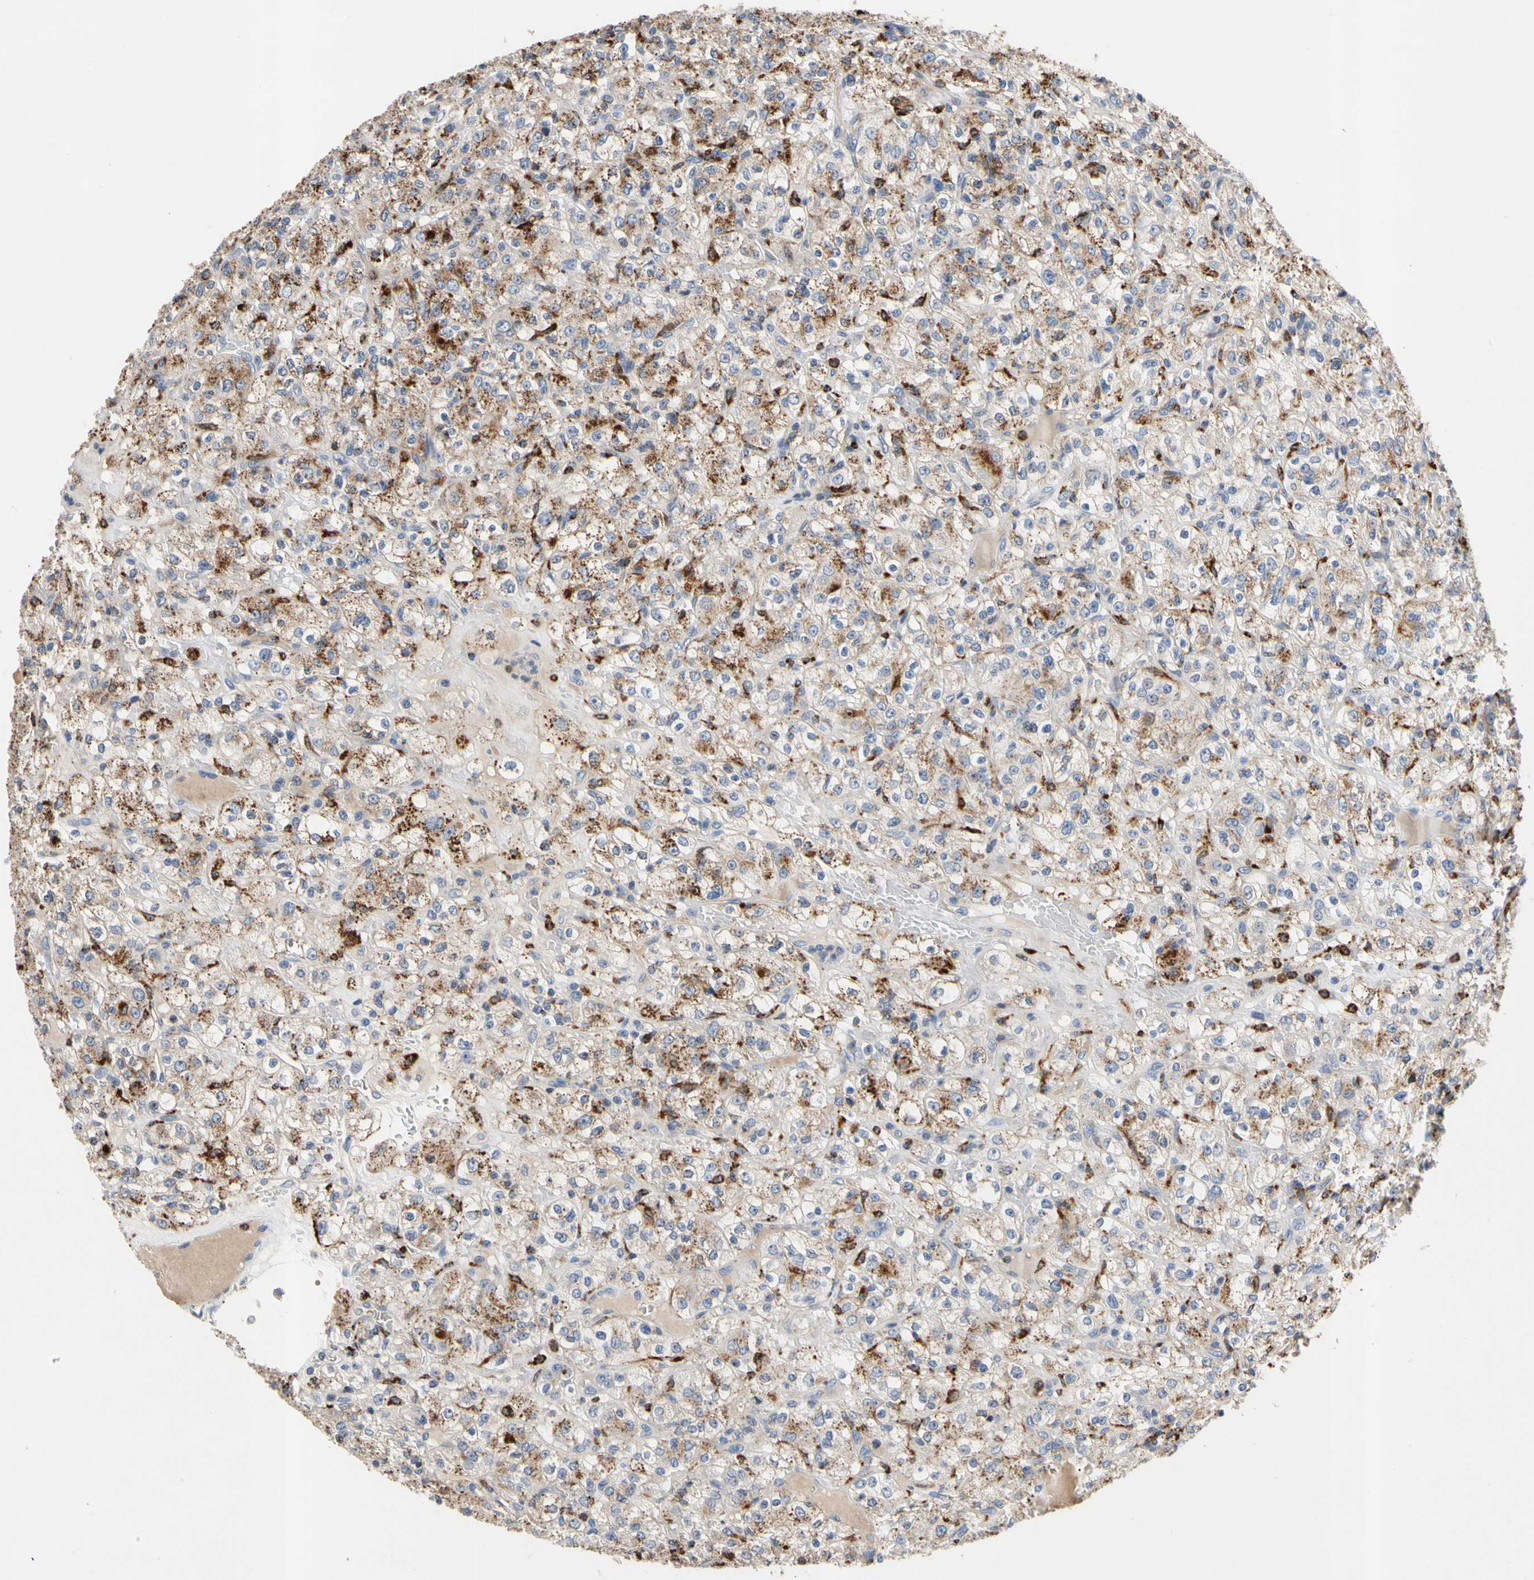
{"staining": {"intensity": "moderate", "quantity": ">75%", "location": "cytoplasmic/membranous"}, "tissue": "renal cancer", "cell_type": "Tumor cells", "image_type": "cancer", "snomed": [{"axis": "morphology", "description": "Normal tissue, NOS"}, {"axis": "morphology", "description": "Adenocarcinoma, NOS"}, {"axis": "topography", "description": "Kidney"}], "caption": "Renal adenocarcinoma stained for a protein reveals moderate cytoplasmic/membranous positivity in tumor cells.", "gene": "ADA2", "patient": {"sex": "female", "age": 72}}